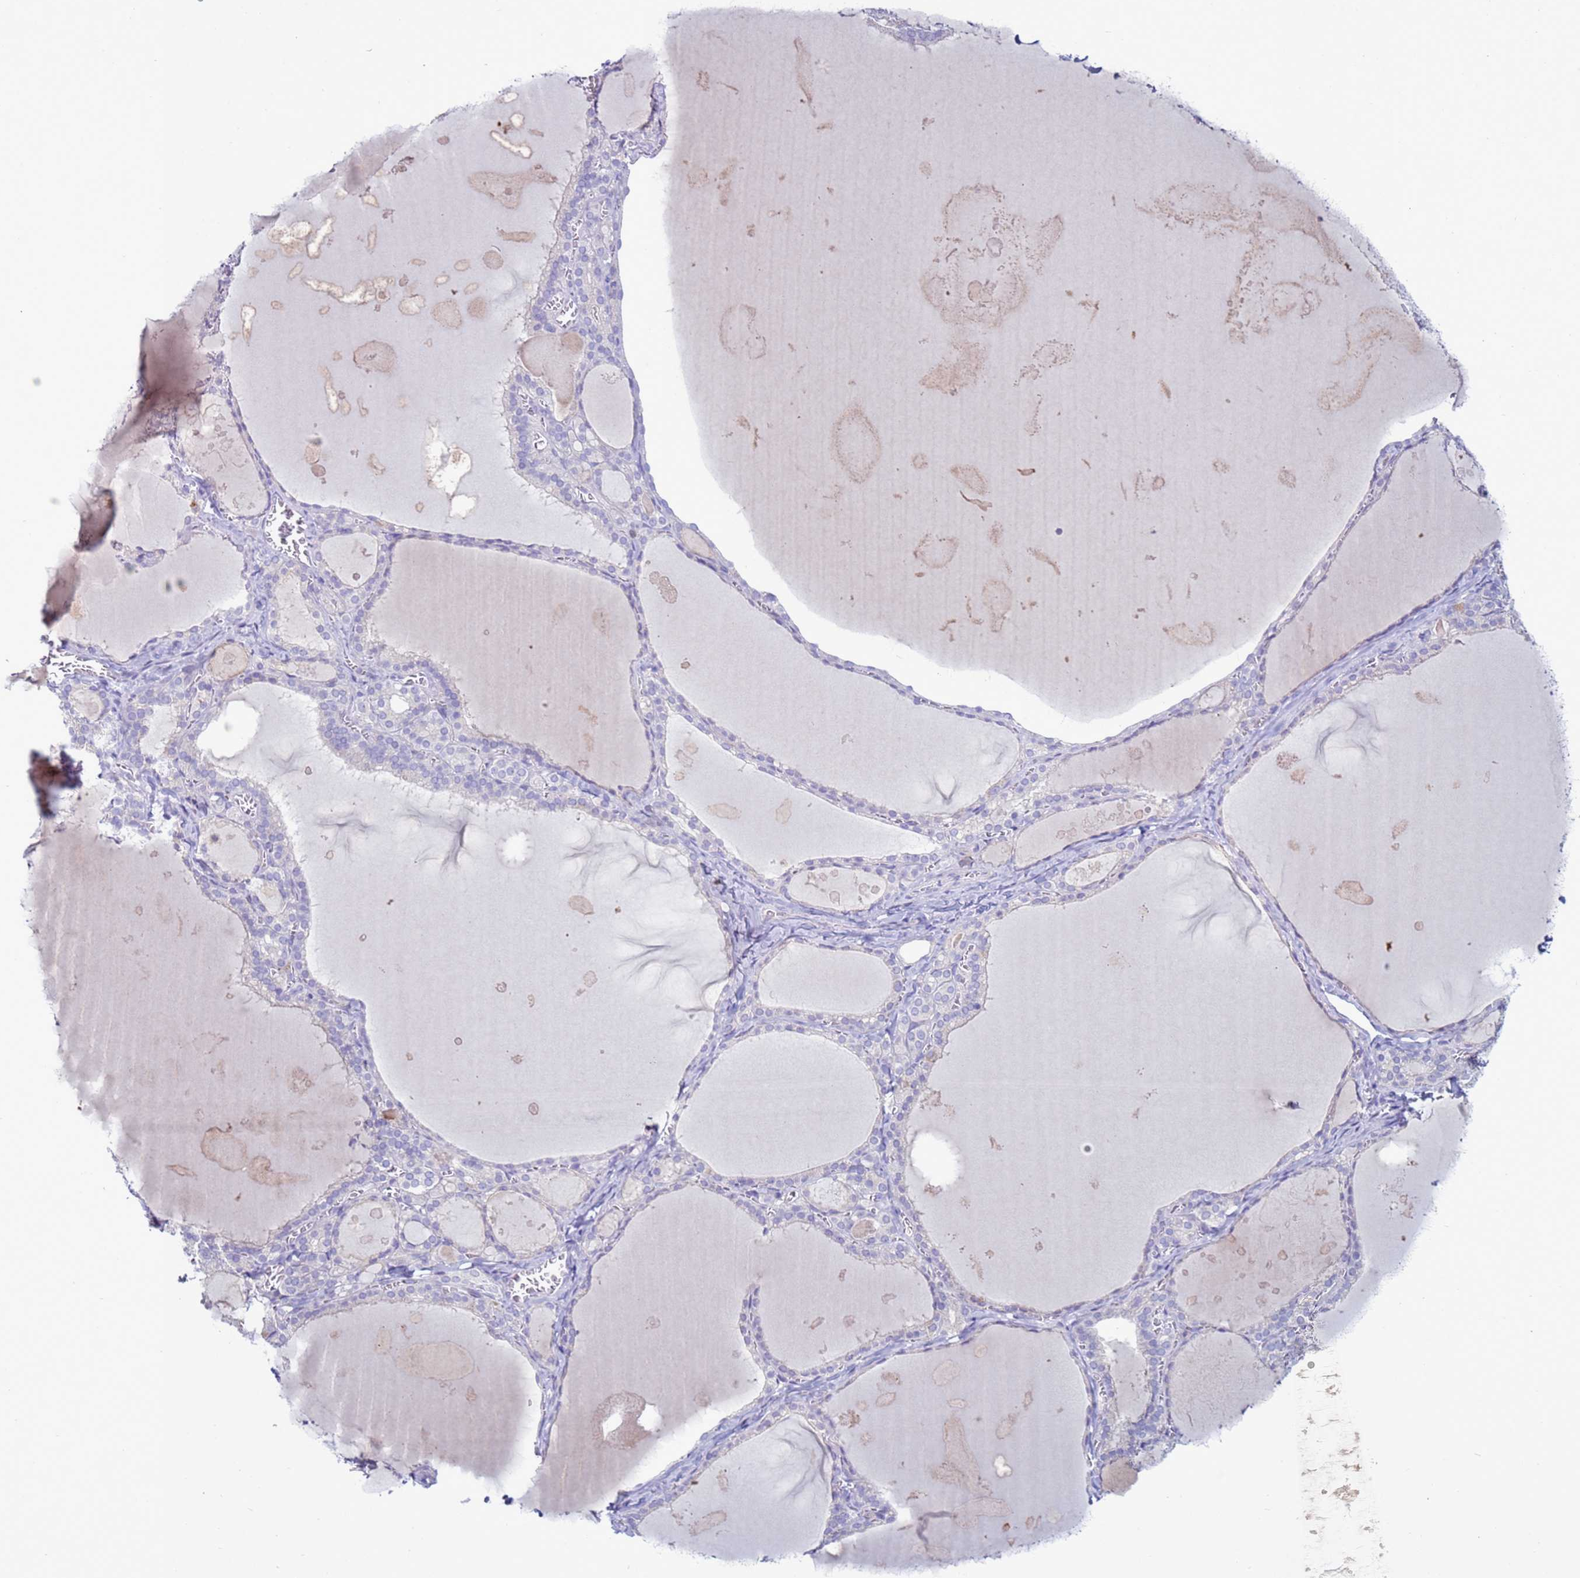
{"staining": {"intensity": "negative", "quantity": "none", "location": "none"}, "tissue": "thyroid gland", "cell_type": "Glandular cells", "image_type": "normal", "snomed": [{"axis": "morphology", "description": "Normal tissue, NOS"}, {"axis": "topography", "description": "Thyroid gland"}], "caption": "Immunohistochemical staining of unremarkable human thyroid gland exhibits no significant staining in glandular cells. (Immunohistochemistry (ihc), brightfield microscopy, high magnification).", "gene": "ABHD17B", "patient": {"sex": "male", "age": 56}}